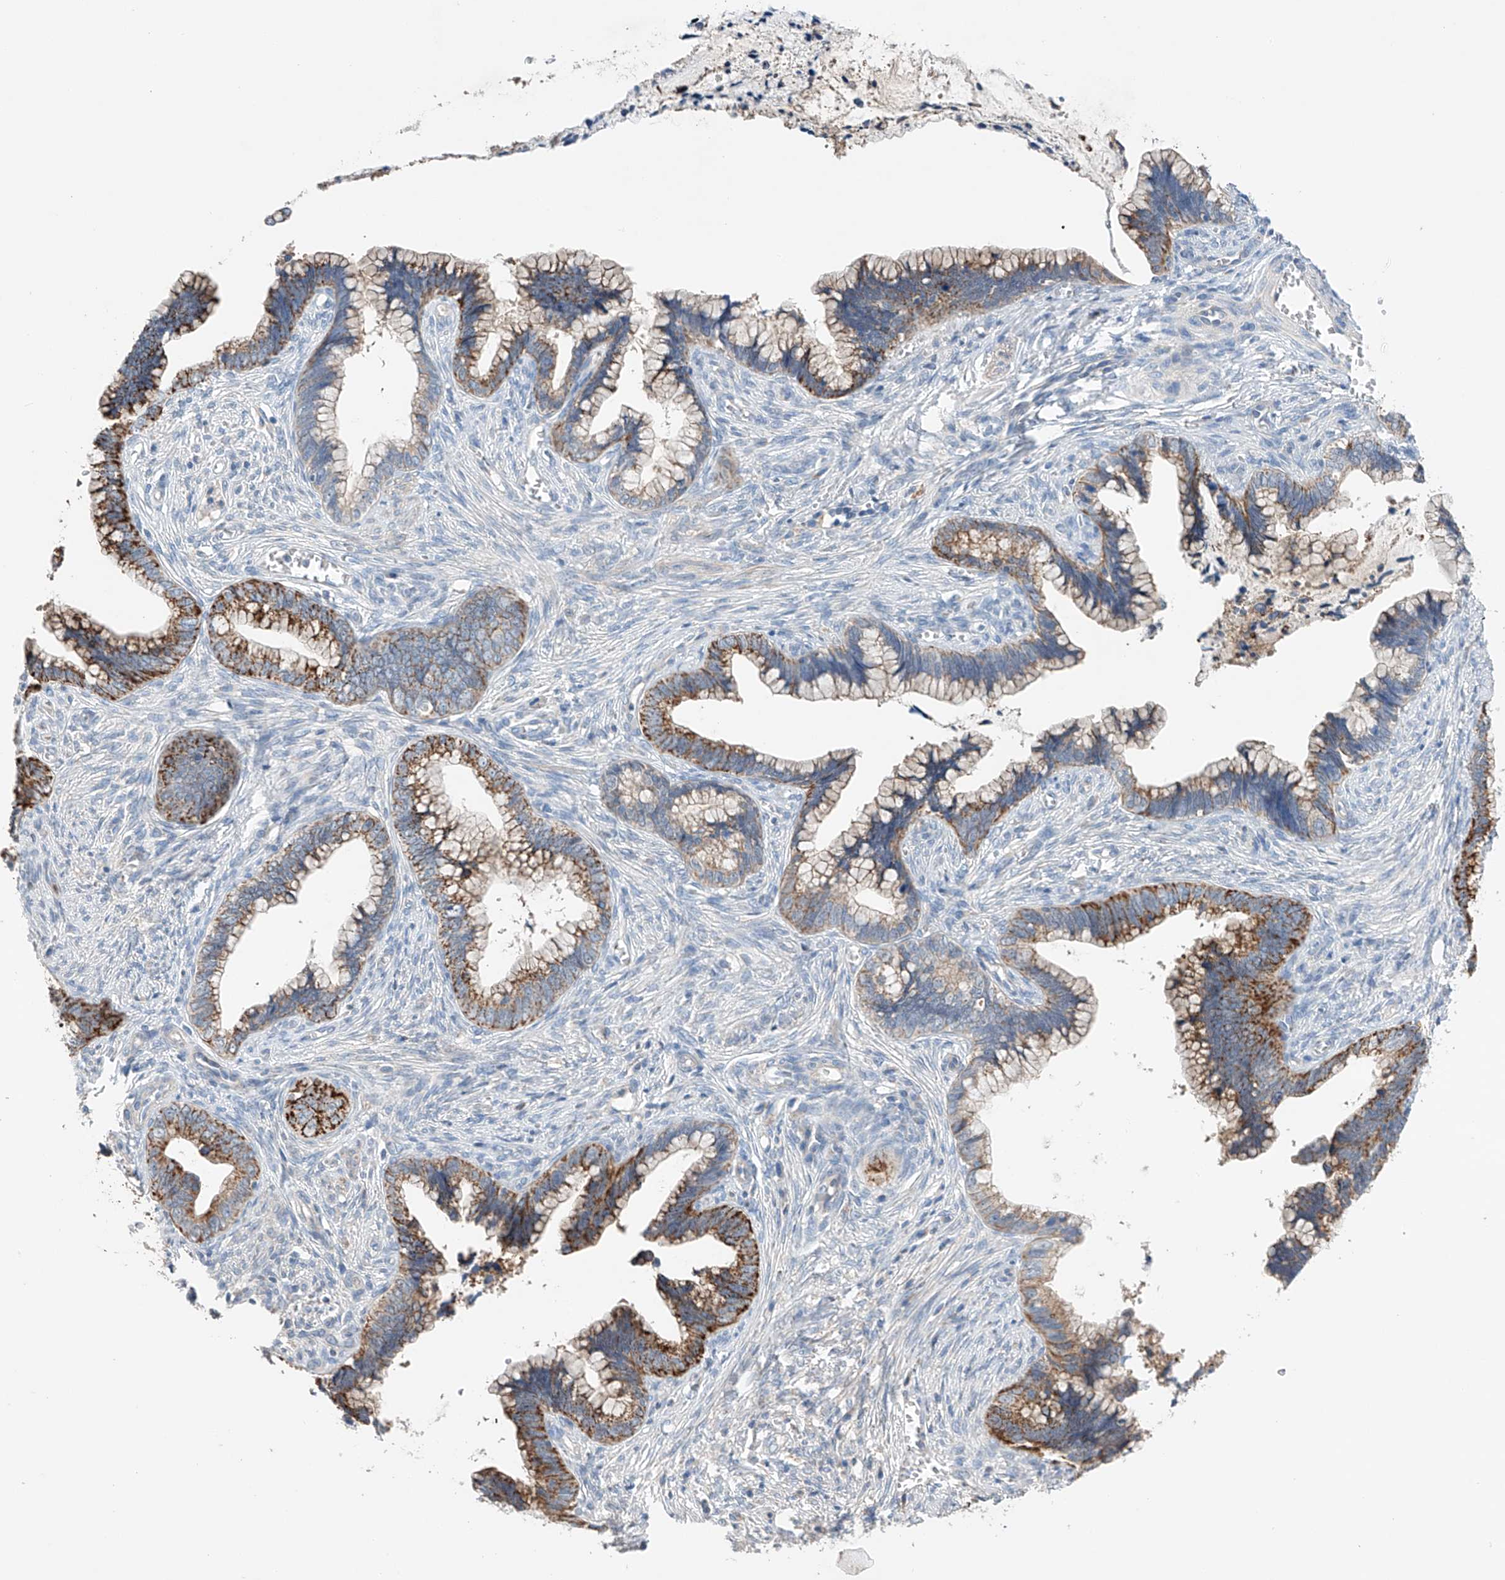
{"staining": {"intensity": "strong", "quantity": ">75%", "location": "cytoplasmic/membranous"}, "tissue": "cervical cancer", "cell_type": "Tumor cells", "image_type": "cancer", "snomed": [{"axis": "morphology", "description": "Adenocarcinoma, NOS"}, {"axis": "topography", "description": "Cervix"}], "caption": "Human cervical adenocarcinoma stained with a brown dye exhibits strong cytoplasmic/membranous positive positivity in about >75% of tumor cells.", "gene": "GPC4", "patient": {"sex": "female", "age": 44}}